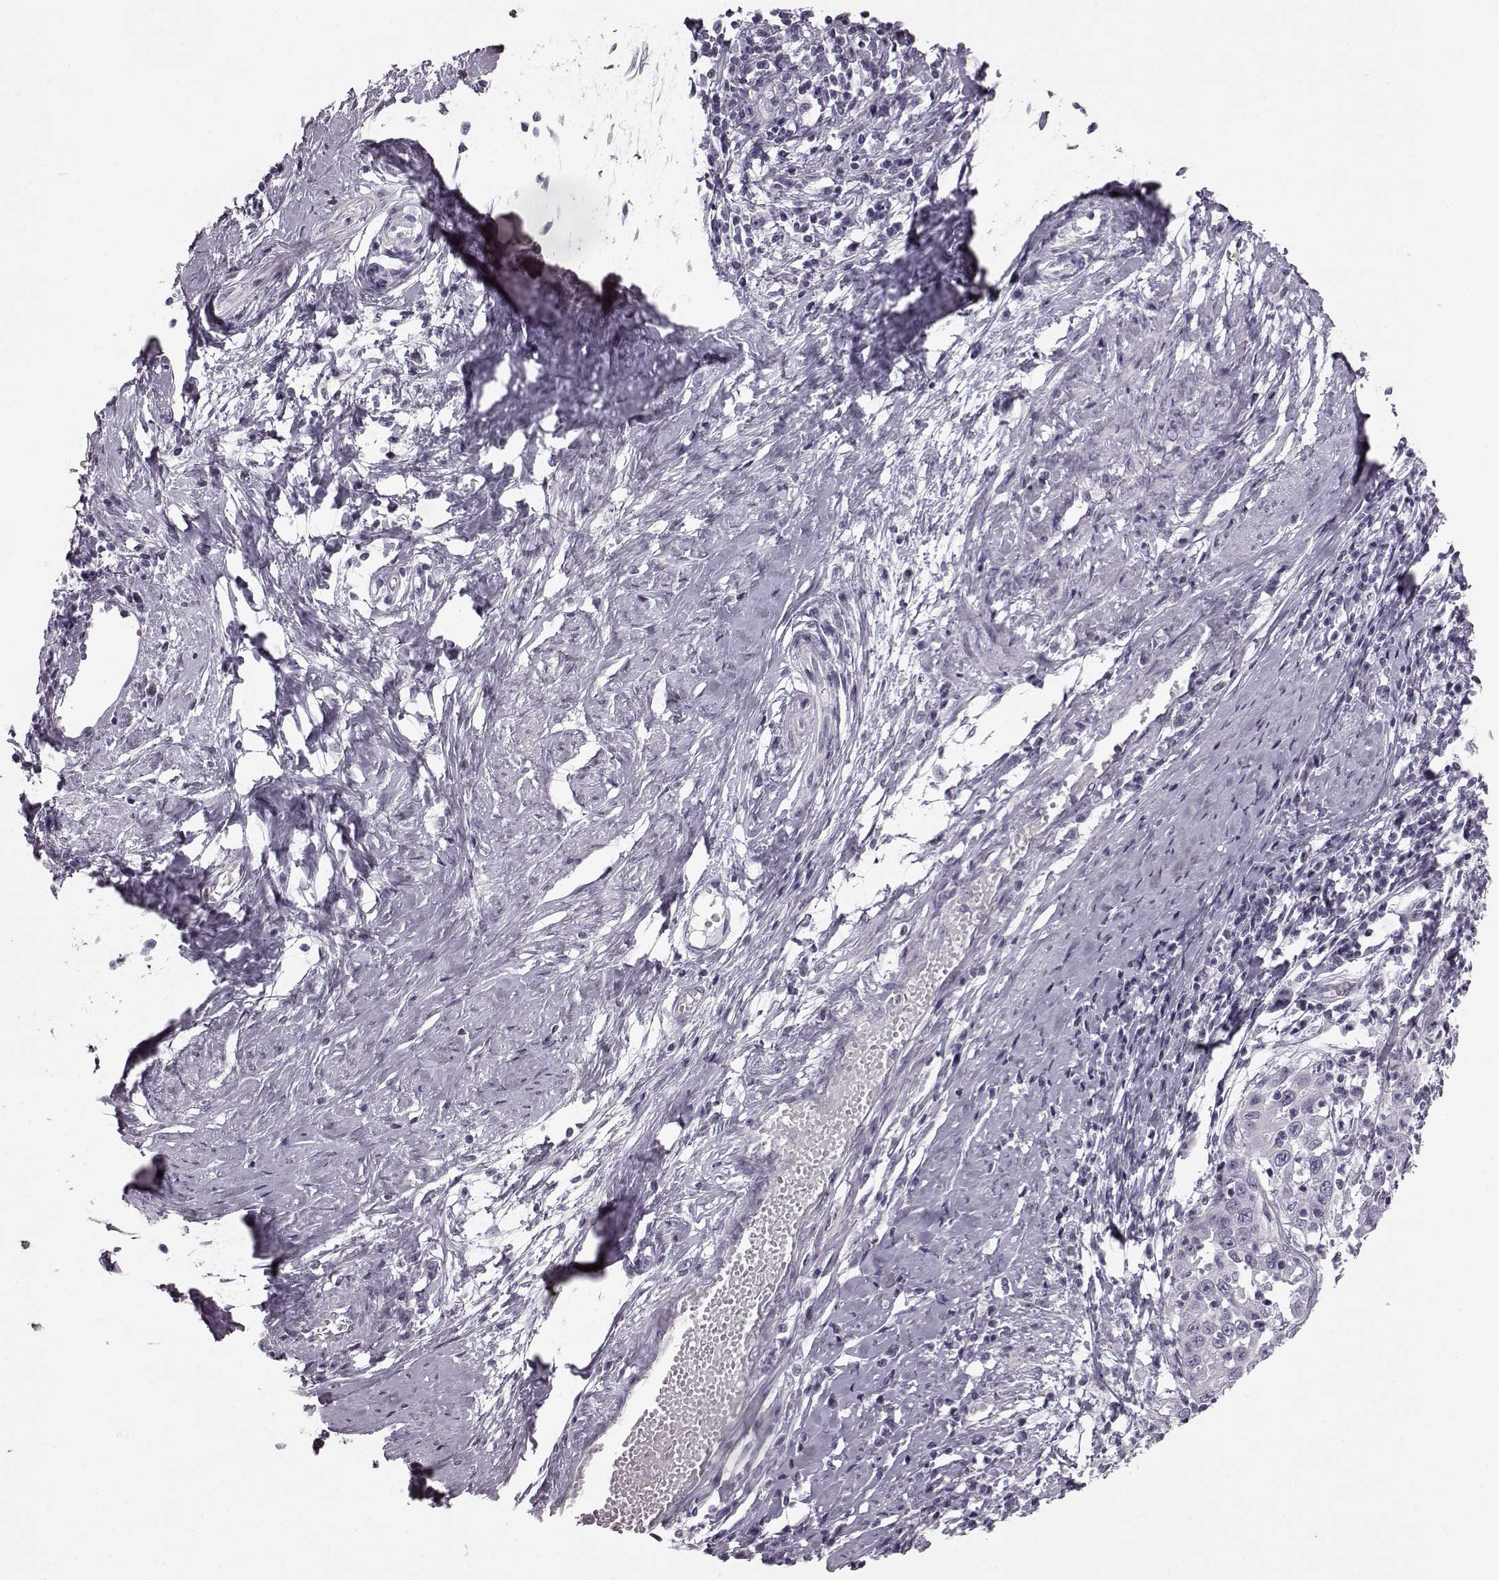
{"staining": {"intensity": "negative", "quantity": "none", "location": "none"}, "tissue": "cervical cancer", "cell_type": "Tumor cells", "image_type": "cancer", "snomed": [{"axis": "morphology", "description": "Squamous cell carcinoma, NOS"}, {"axis": "topography", "description": "Cervix"}], "caption": "Tumor cells show no significant protein expression in cervical cancer (squamous cell carcinoma).", "gene": "SEMG2", "patient": {"sex": "female", "age": 46}}